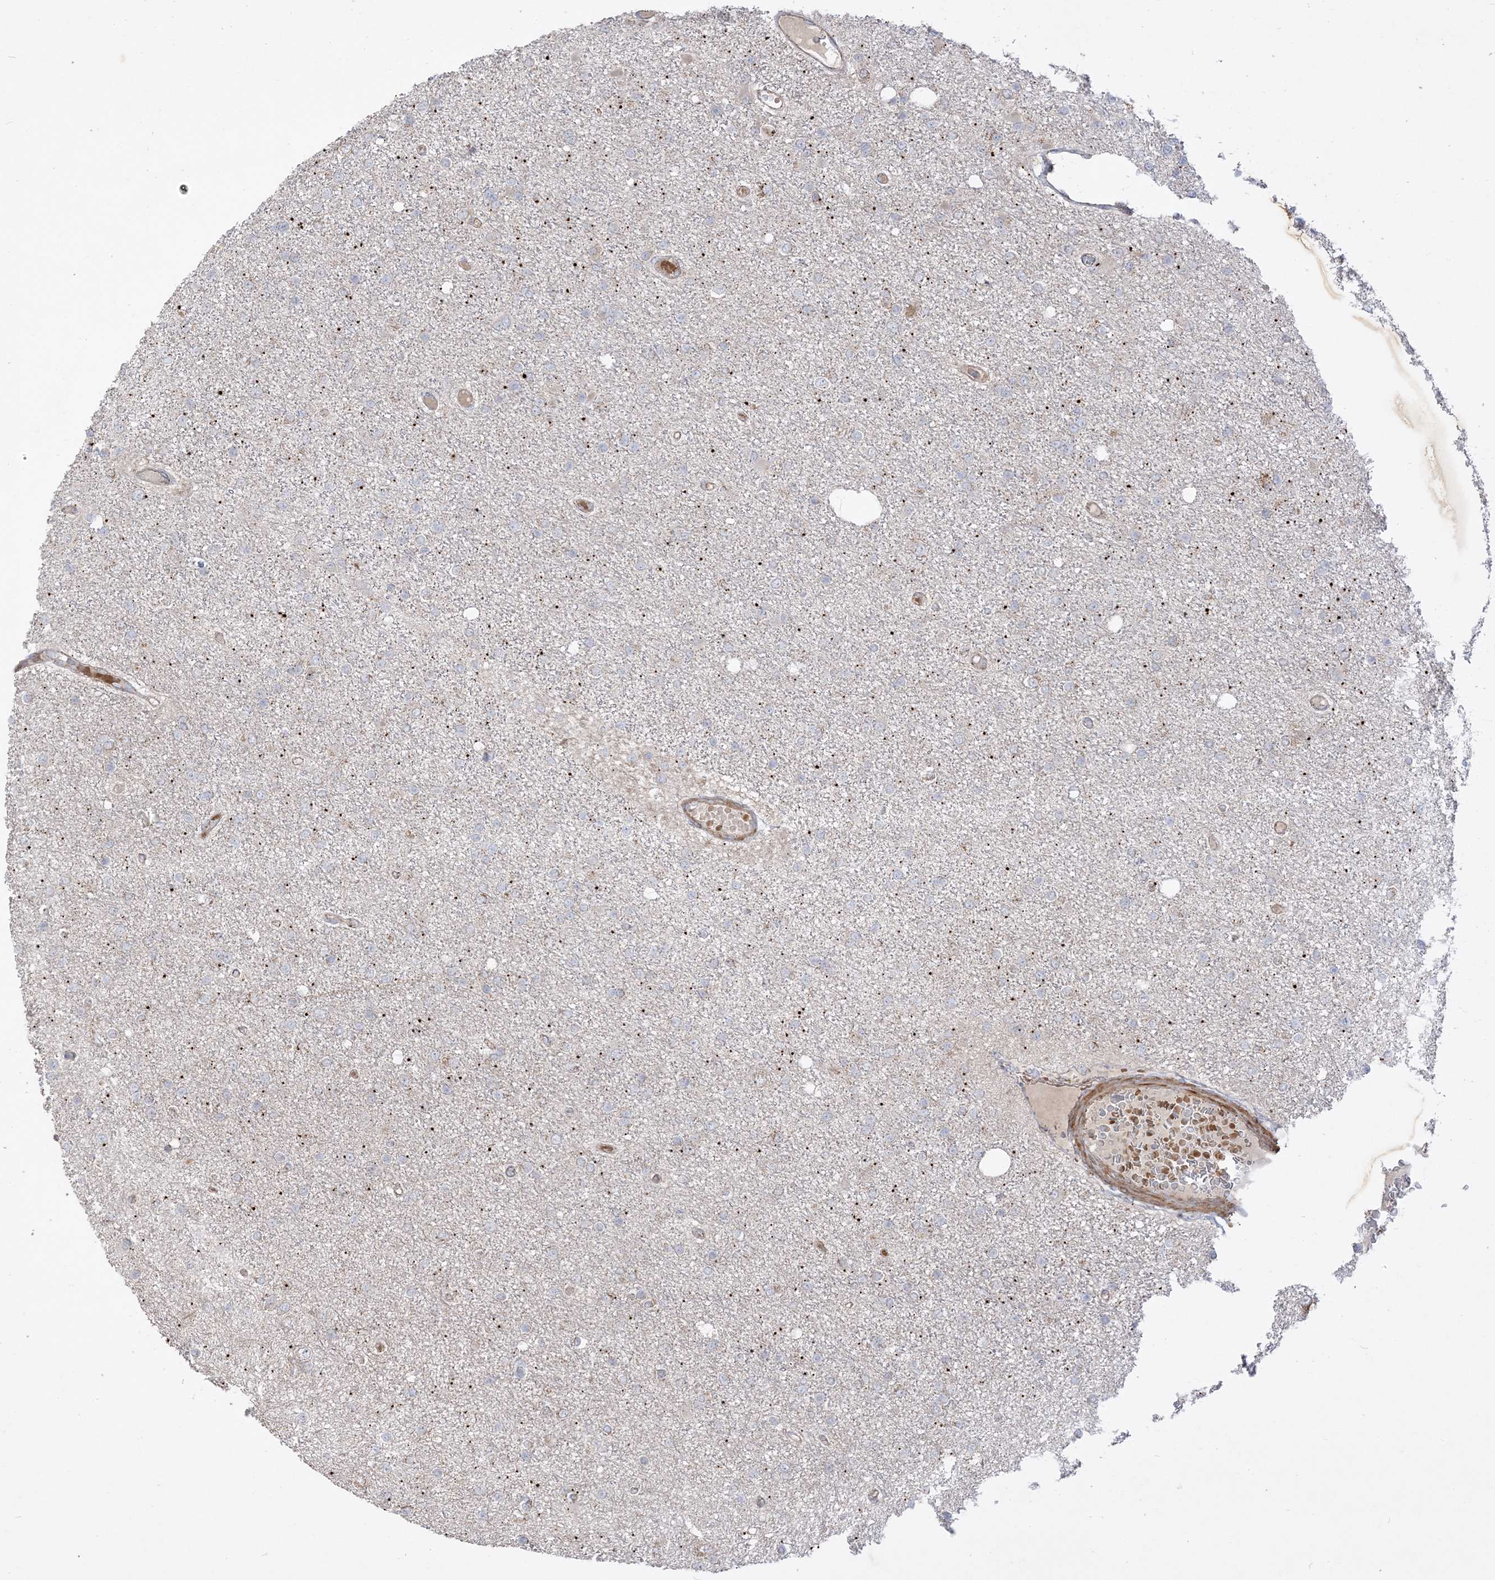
{"staining": {"intensity": "negative", "quantity": "none", "location": "none"}, "tissue": "glioma", "cell_type": "Tumor cells", "image_type": "cancer", "snomed": [{"axis": "morphology", "description": "Glioma, malignant, Low grade"}, {"axis": "topography", "description": "Brain"}], "caption": "Tumor cells show no significant protein expression in low-grade glioma (malignant).", "gene": "AARS2", "patient": {"sex": "female", "age": 22}}